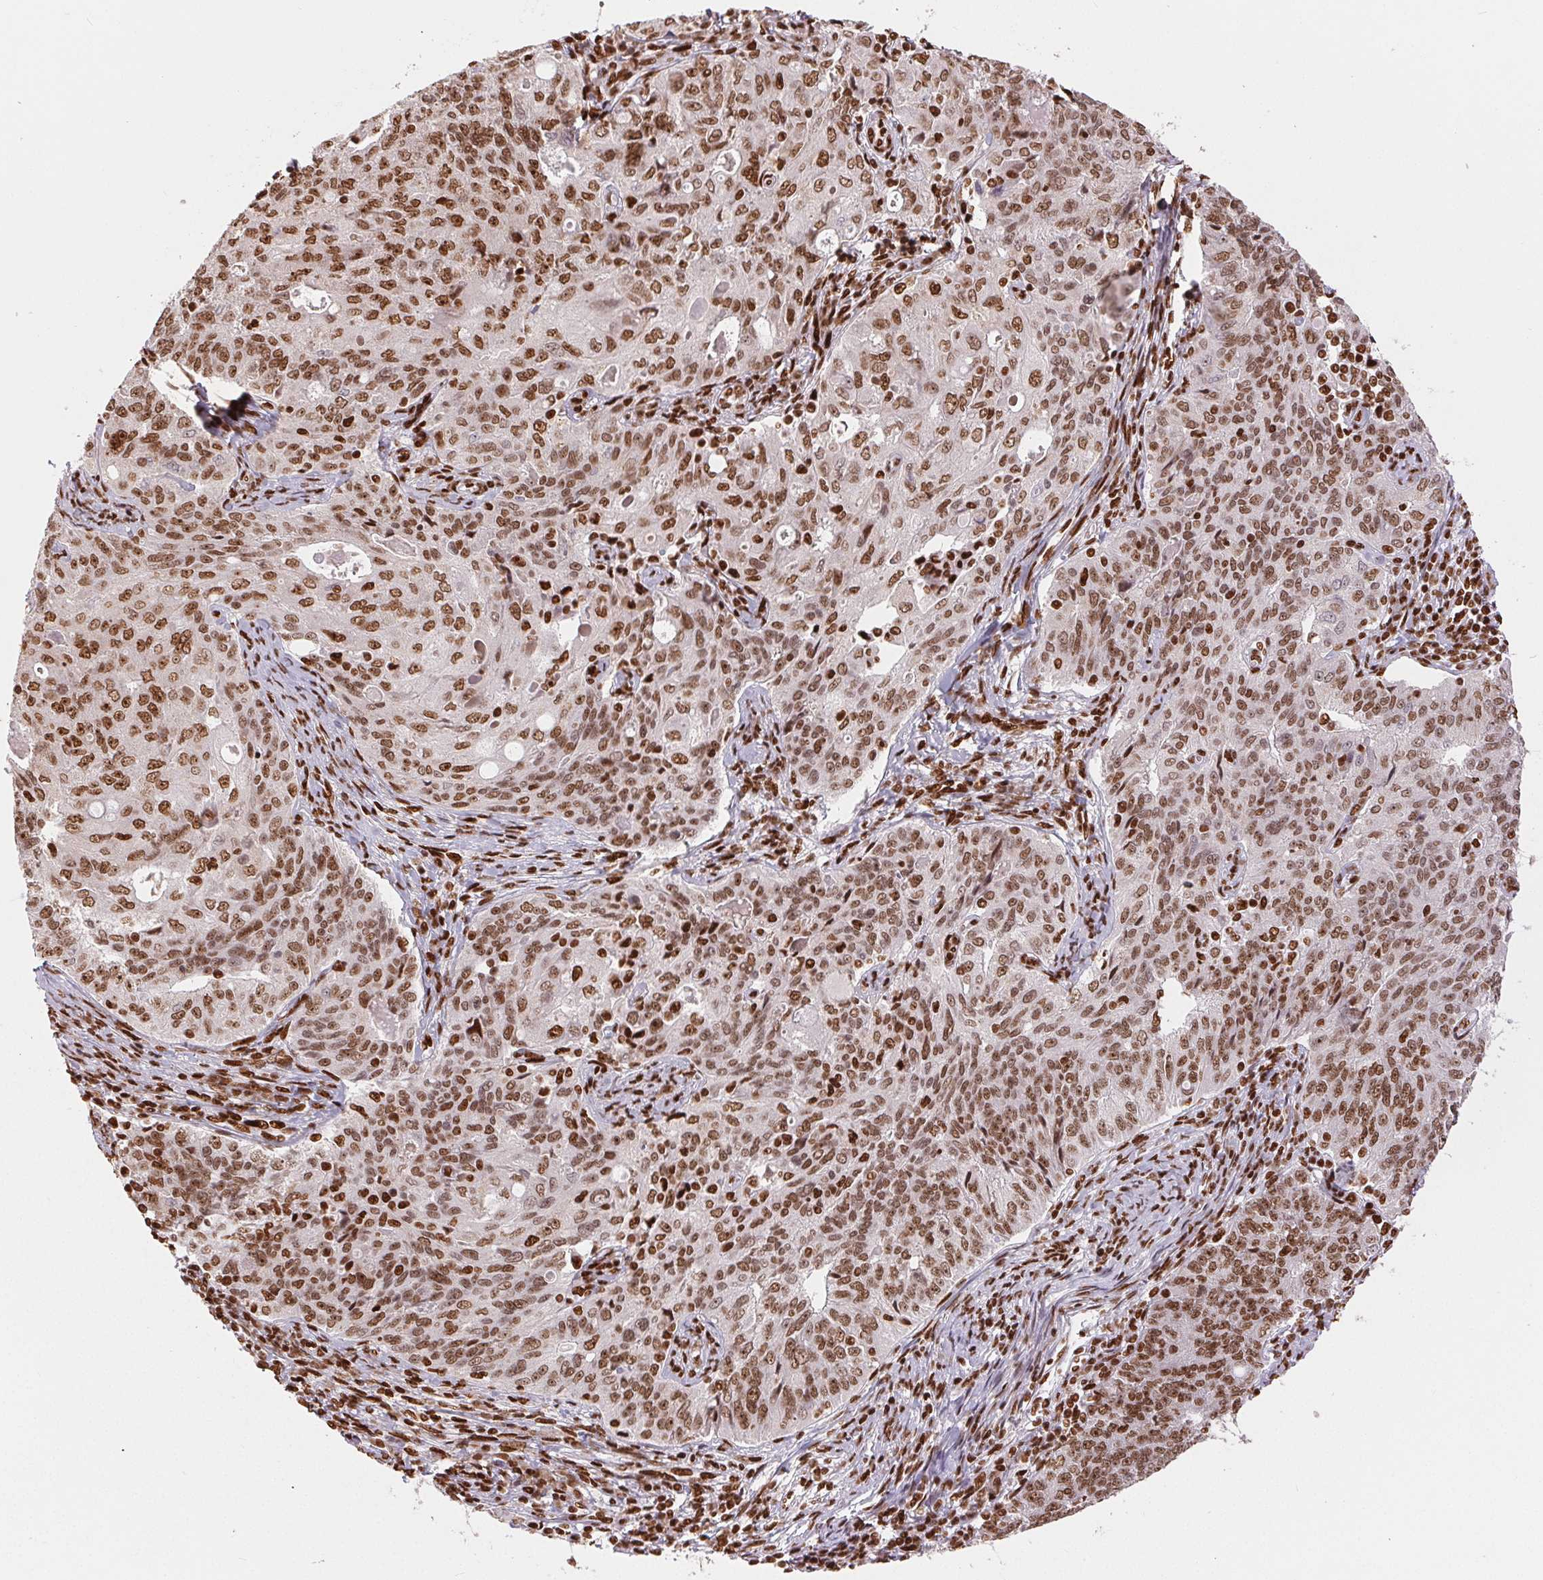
{"staining": {"intensity": "moderate", "quantity": ">75%", "location": "nuclear"}, "tissue": "endometrial cancer", "cell_type": "Tumor cells", "image_type": "cancer", "snomed": [{"axis": "morphology", "description": "Adenocarcinoma, NOS"}, {"axis": "topography", "description": "Endometrium"}], "caption": "Endometrial adenocarcinoma stained for a protein reveals moderate nuclear positivity in tumor cells.", "gene": "ZNF80", "patient": {"sex": "female", "age": 43}}